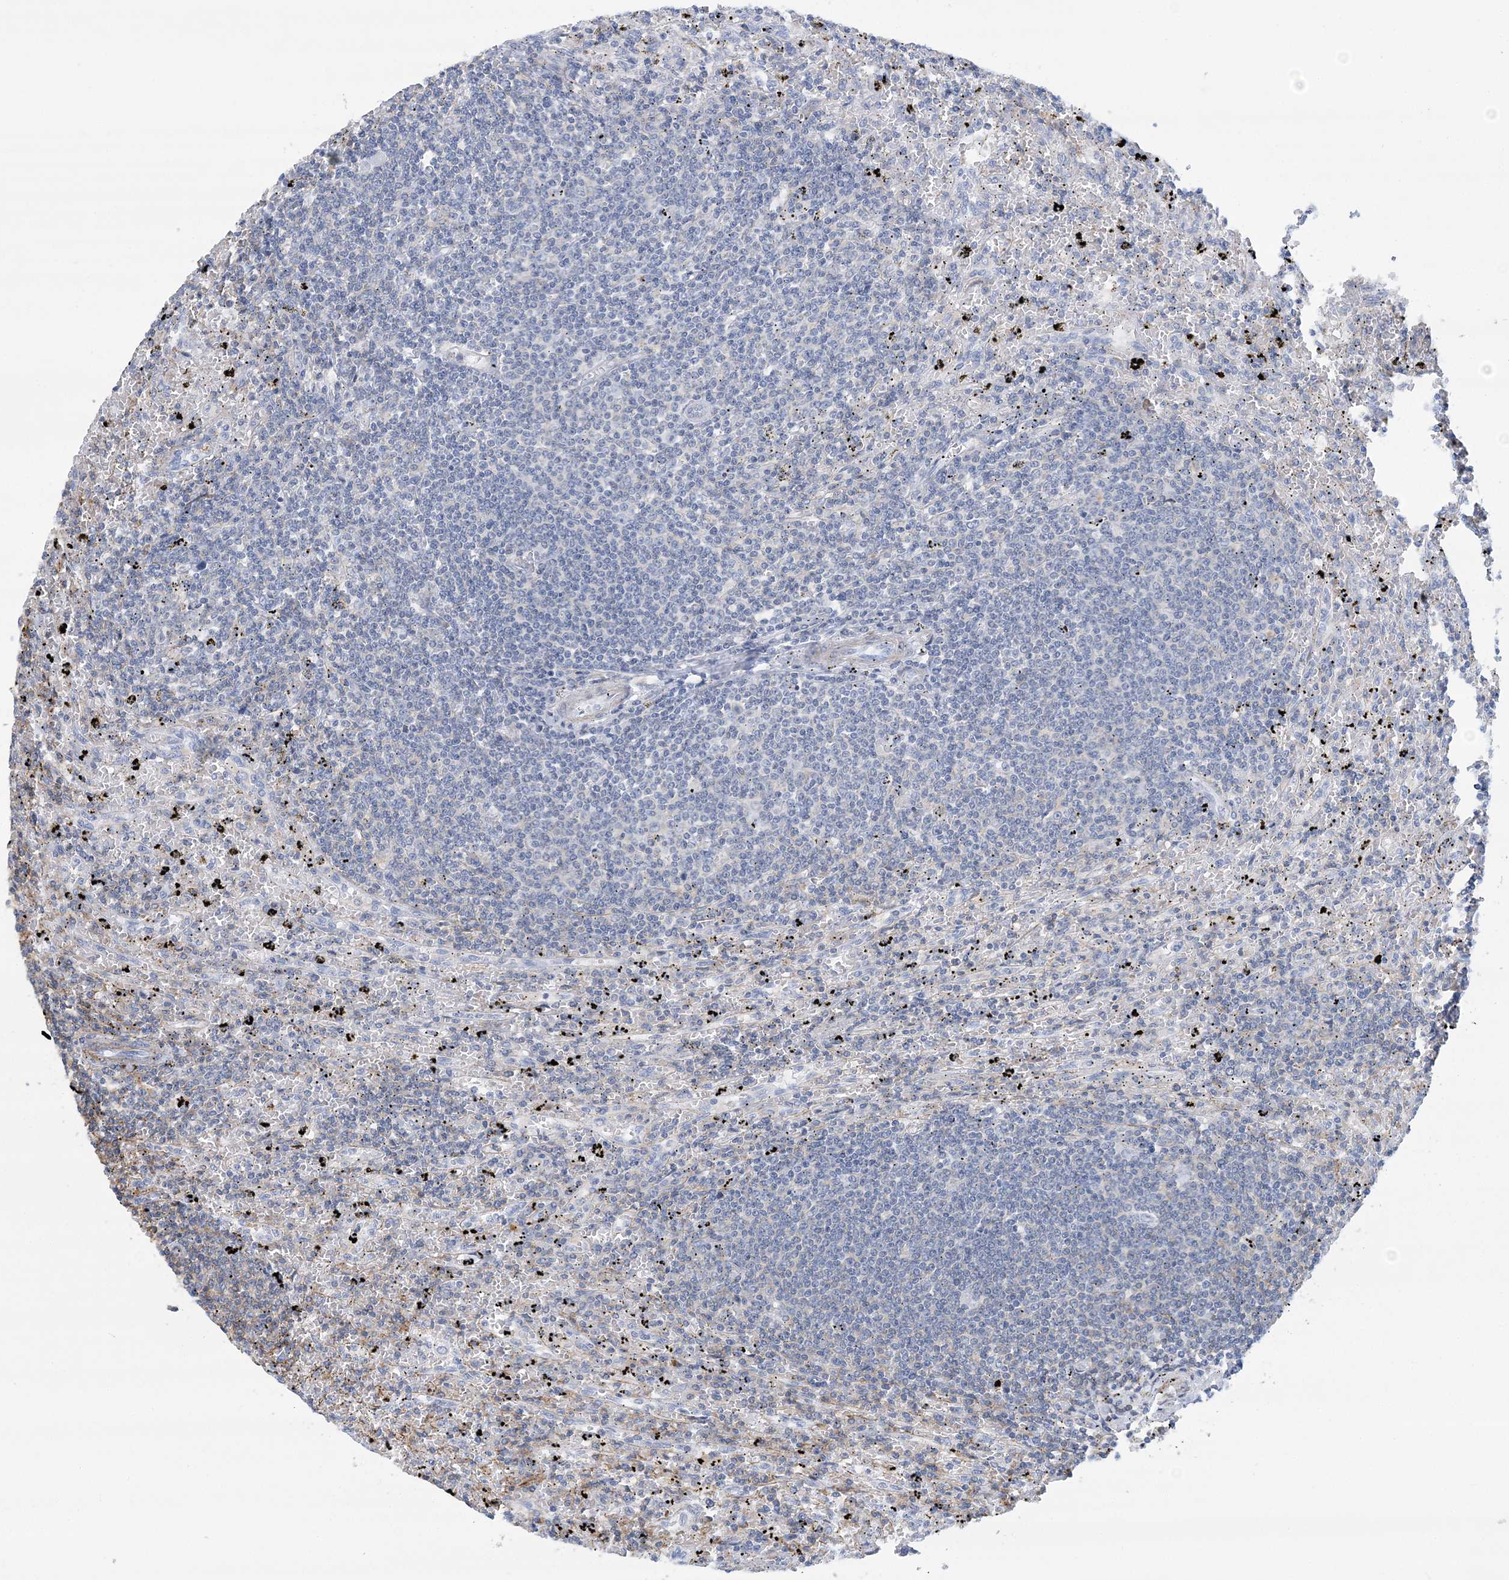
{"staining": {"intensity": "negative", "quantity": "none", "location": "none"}, "tissue": "lymphoma", "cell_type": "Tumor cells", "image_type": "cancer", "snomed": [{"axis": "morphology", "description": "Malignant lymphoma, non-Hodgkin's type, Low grade"}, {"axis": "topography", "description": "Spleen"}], "caption": "Immunohistochemistry (IHC) micrograph of human malignant lymphoma, non-Hodgkin's type (low-grade) stained for a protein (brown), which displays no positivity in tumor cells.", "gene": "C11orf21", "patient": {"sex": "male", "age": 76}}